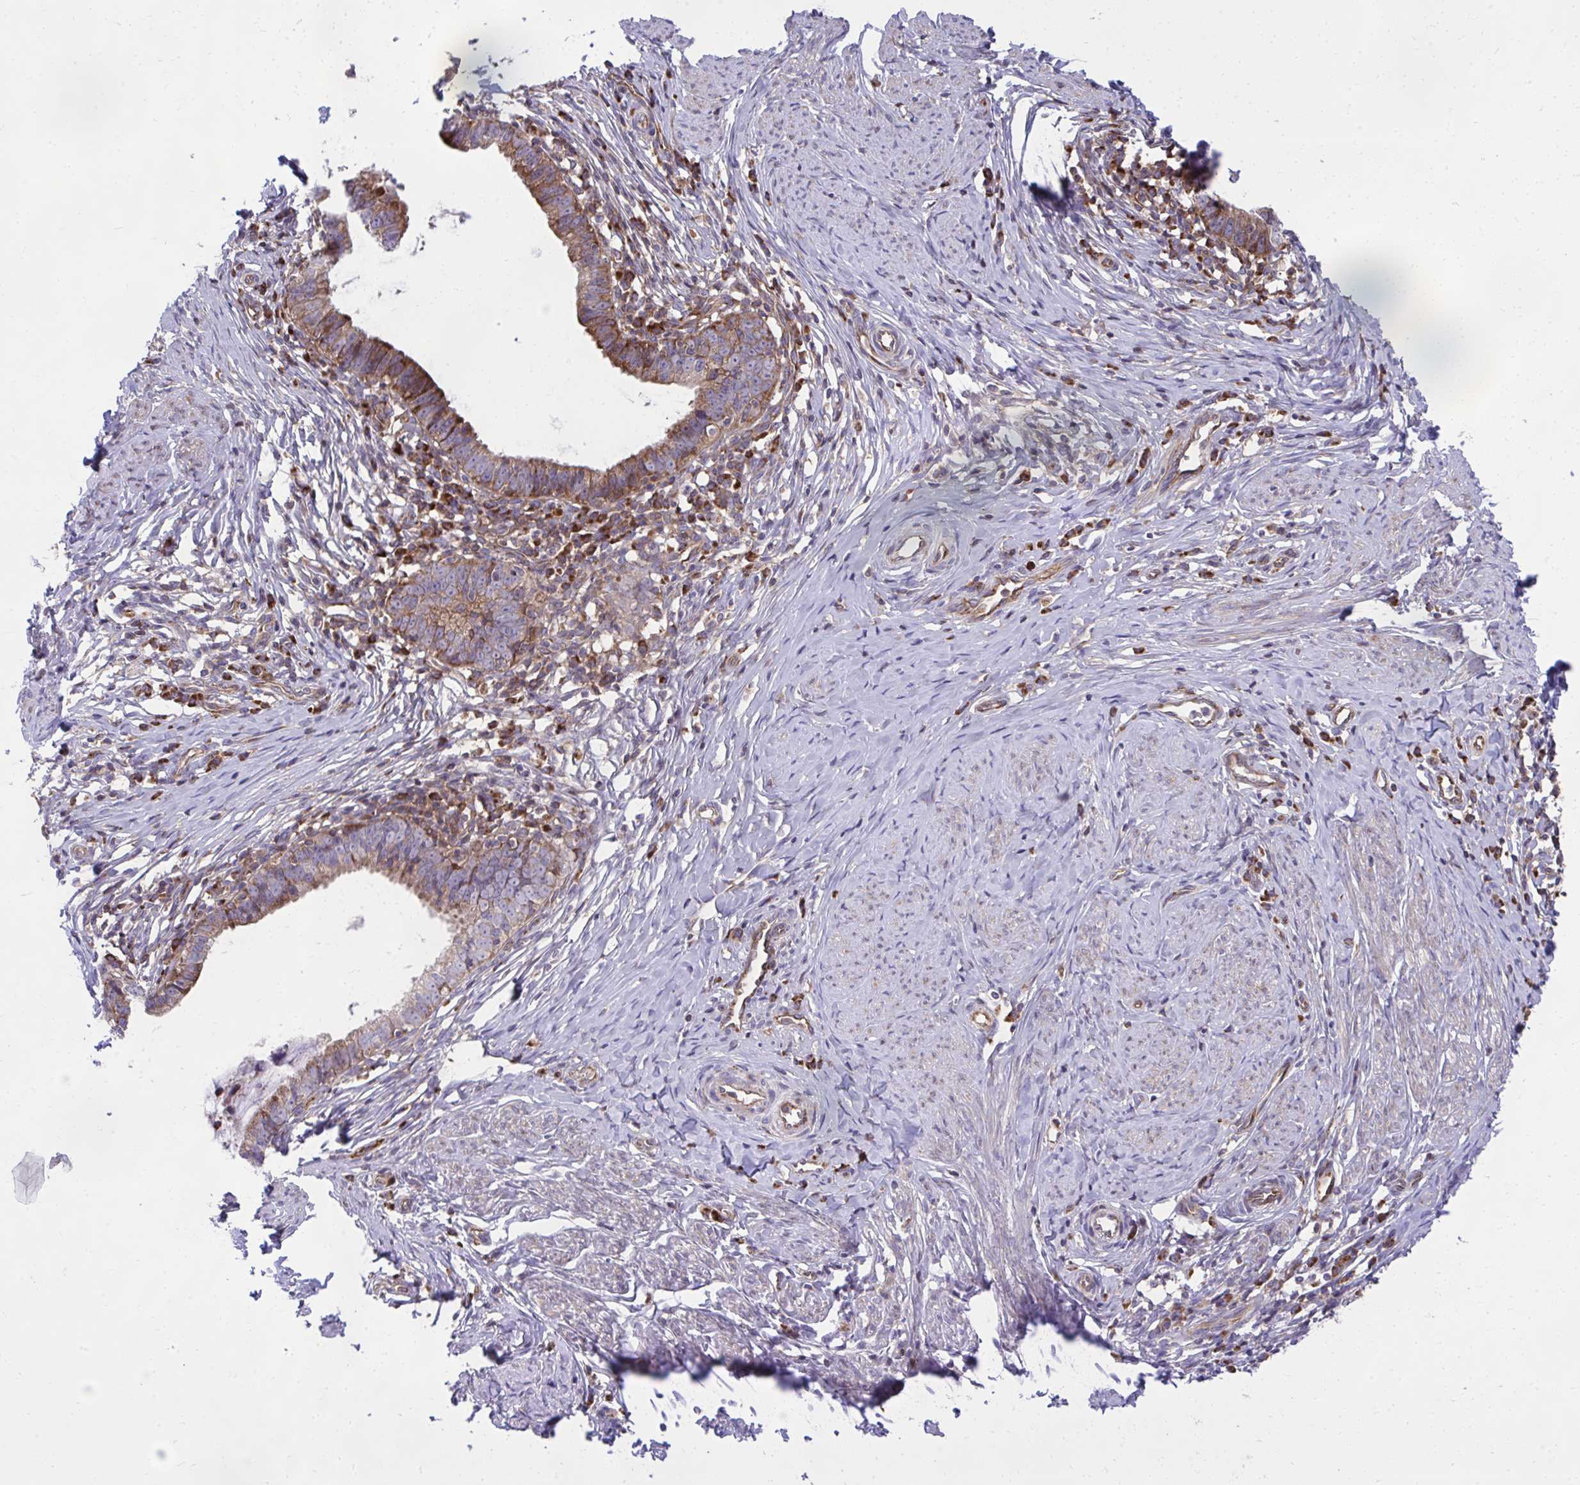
{"staining": {"intensity": "moderate", "quantity": ">75%", "location": "cytoplasmic/membranous"}, "tissue": "cervical cancer", "cell_type": "Tumor cells", "image_type": "cancer", "snomed": [{"axis": "morphology", "description": "Adenocarcinoma, NOS"}, {"axis": "topography", "description": "Cervix"}], "caption": "Immunohistochemical staining of cervical adenocarcinoma shows medium levels of moderate cytoplasmic/membranous protein expression in about >75% of tumor cells. The protein is shown in brown color, while the nuclei are stained blue.", "gene": "NMNAT3", "patient": {"sex": "female", "age": 36}}